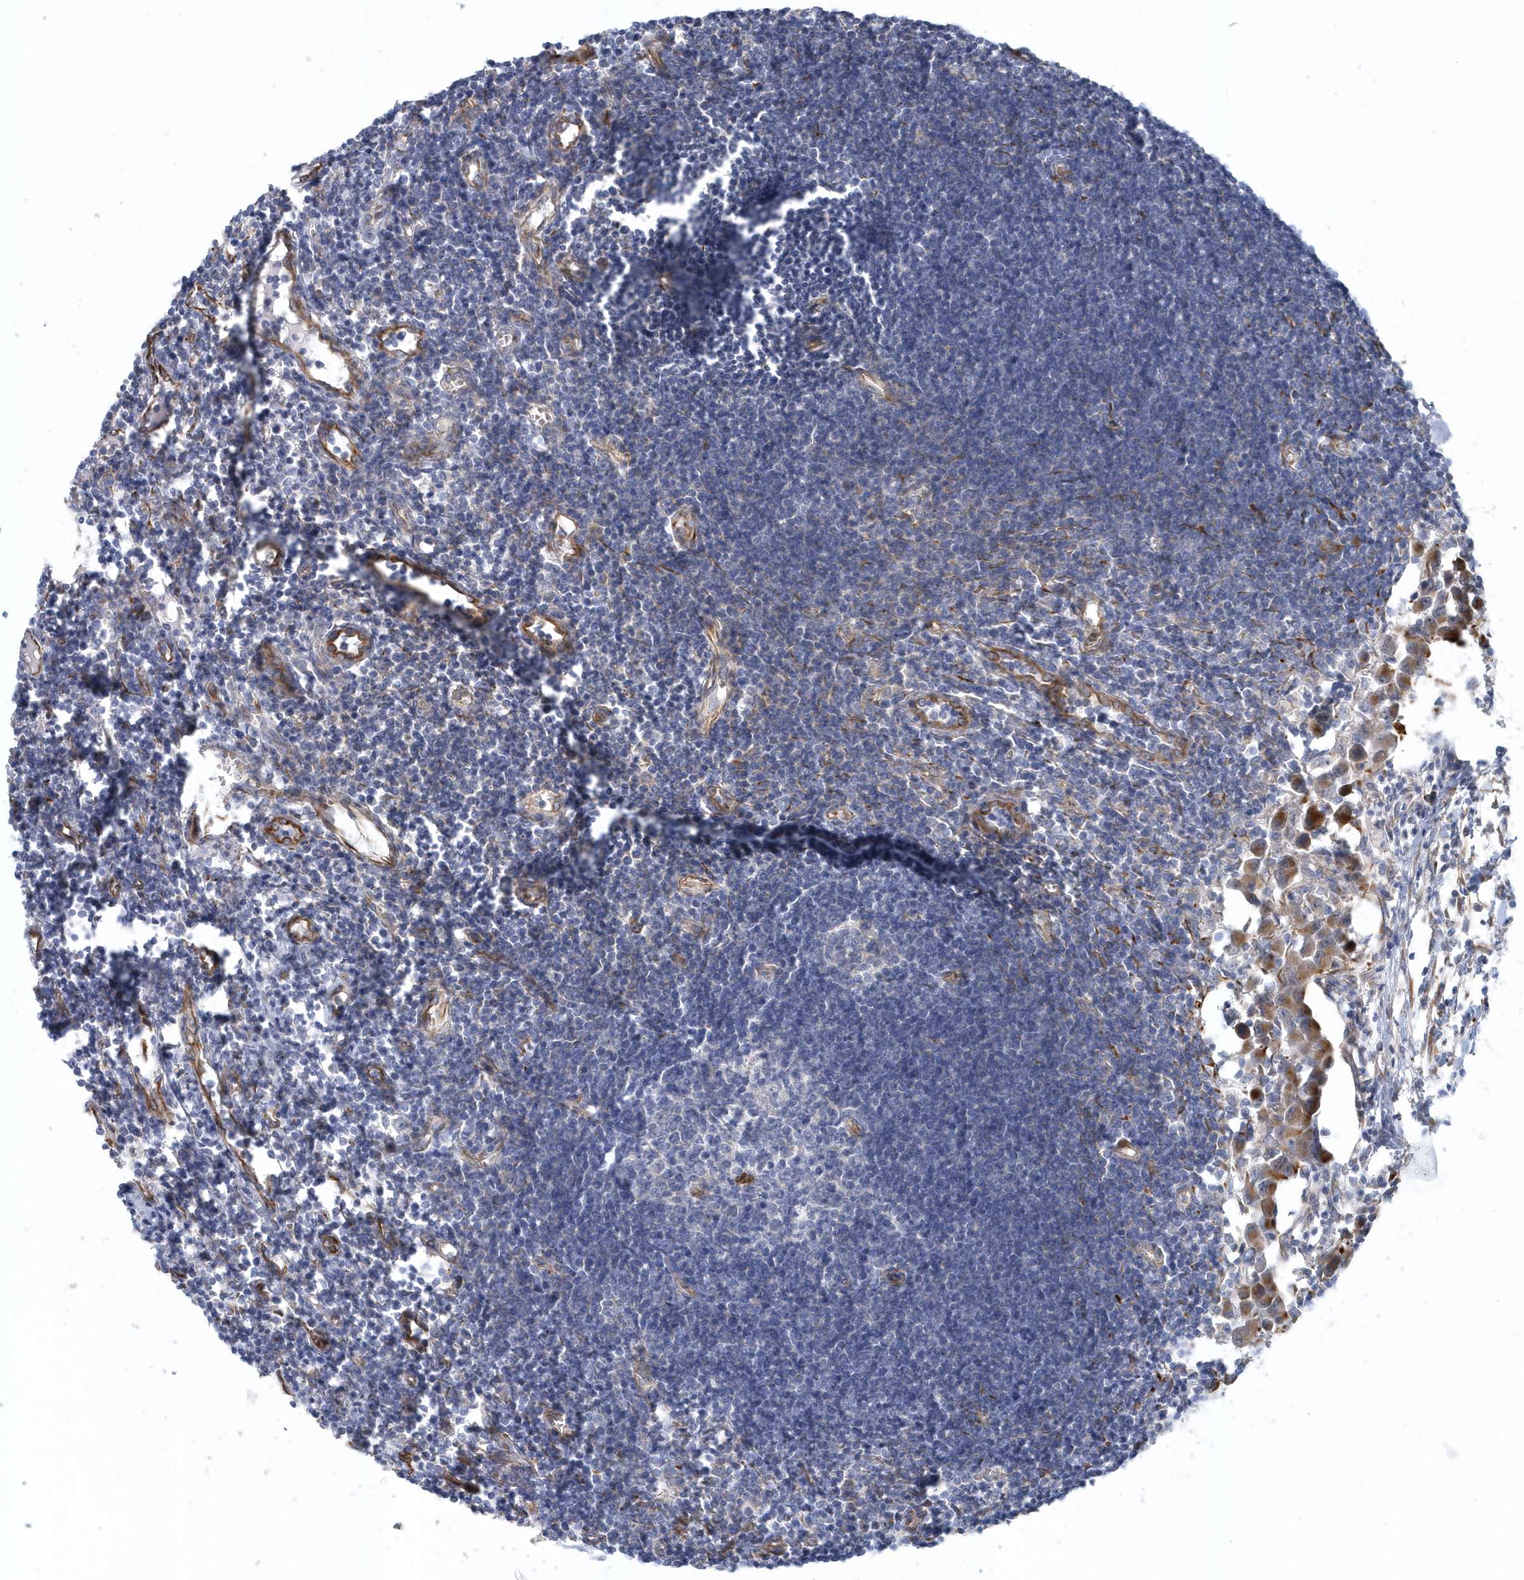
{"staining": {"intensity": "weak", "quantity": "<25%", "location": "cytoplasmic/membranous"}, "tissue": "lymph node", "cell_type": "Germinal center cells", "image_type": "normal", "snomed": [{"axis": "morphology", "description": "Normal tissue, NOS"}, {"axis": "morphology", "description": "Malignant melanoma, Metastatic site"}, {"axis": "topography", "description": "Lymph node"}], "caption": "Human lymph node stained for a protein using immunohistochemistry reveals no expression in germinal center cells.", "gene": "GPR152", "patient": {"sex": "male", "age": 41}}